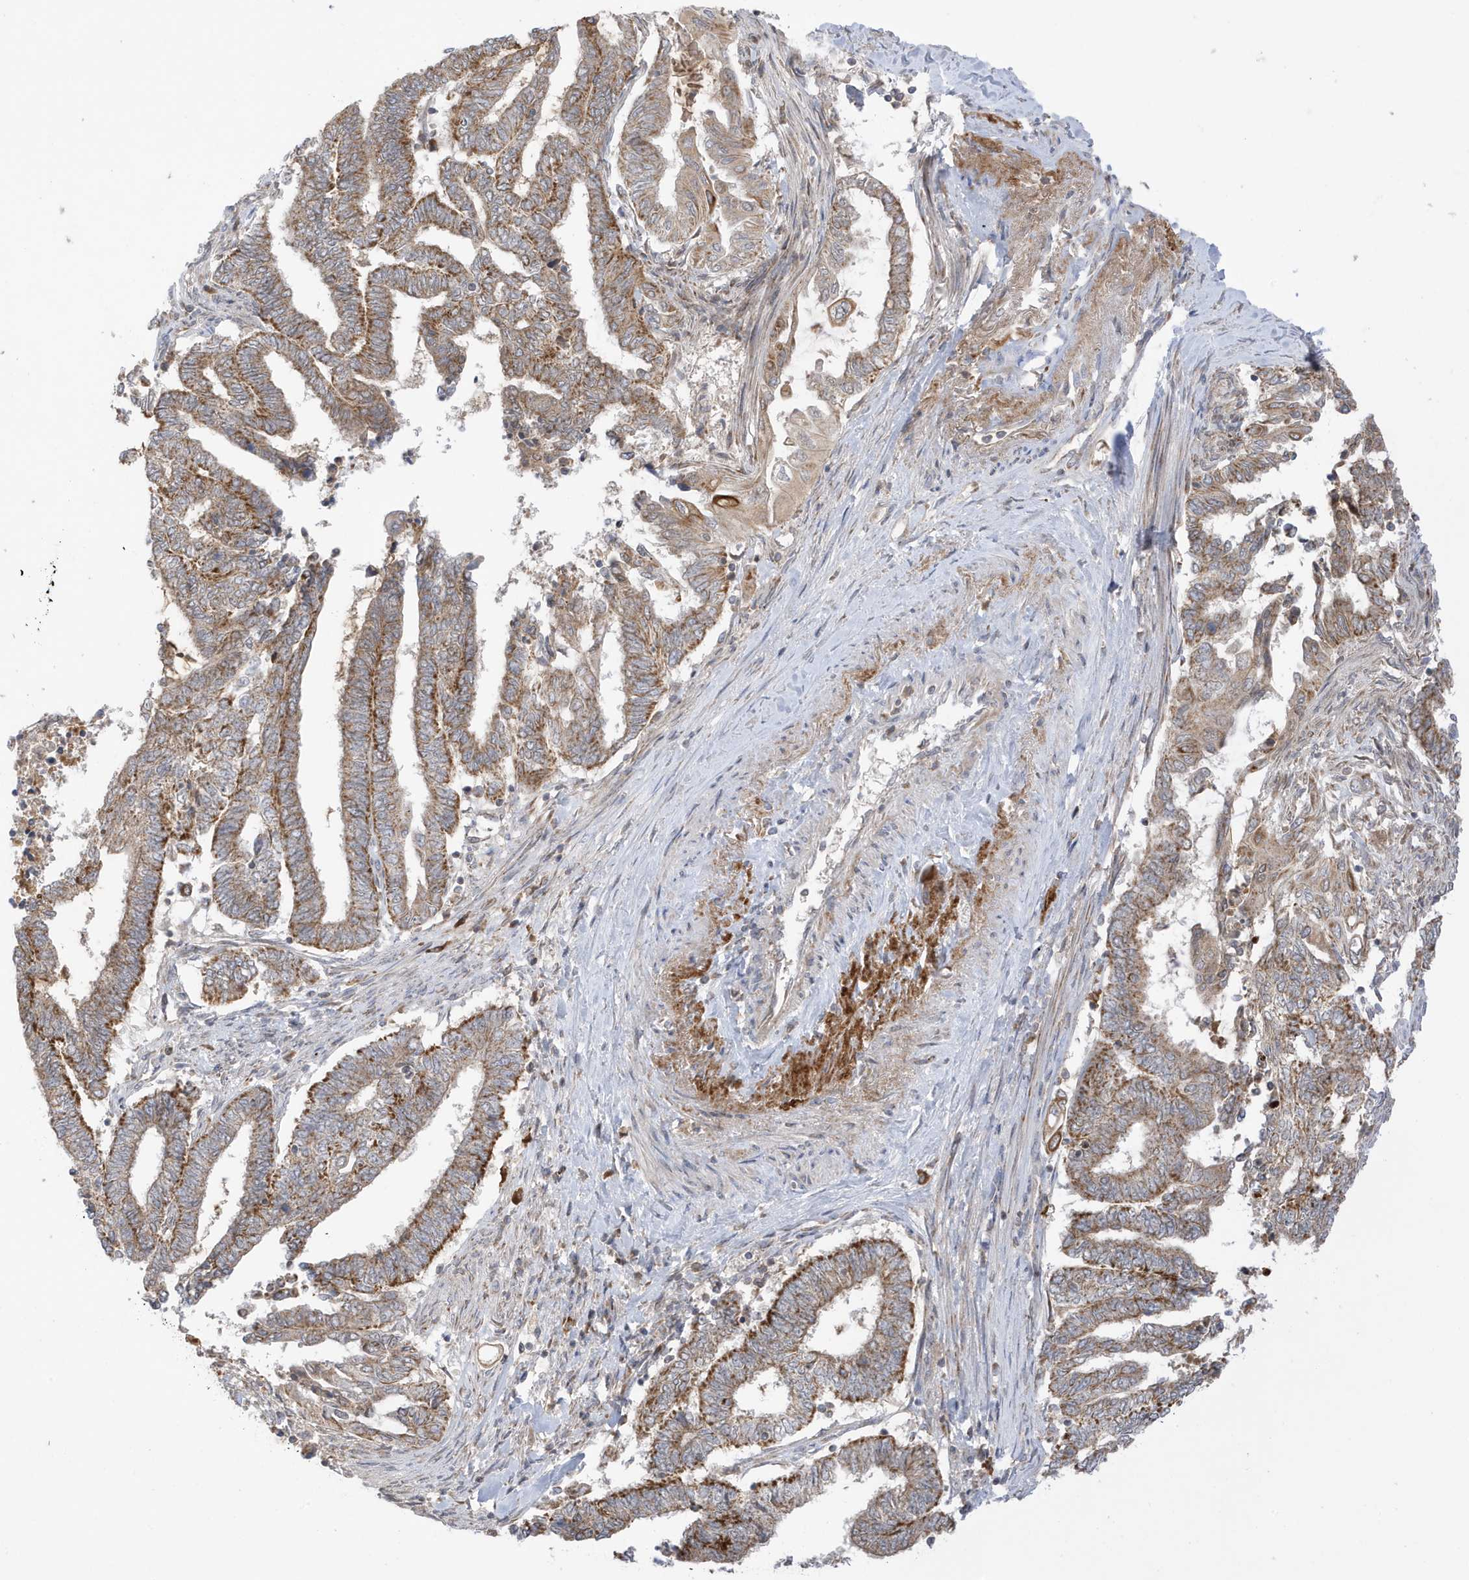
{"staining": {"intensity": "moderate", "quantity": ">75%", "location": "cytoplasmic/membranous"}, "tissue": "endometrial cancer", "cell_type": "Tumor cells", "image_type": "cancer", "snomed": [{"axis": "morphology", "description": "Adenocarcinoma, NOS"}, {"axis": "topography", "description": "Uterus"}, {"axis": "topography", "description": "Endometrium"}], "caption": "Tumor cells reveal moderate cytoplasmic/membranous positivity in approximately >75% of cells in endometrial cancer.", "gene": "NPPC", "patient": {"sex": "female", "age": 70}}